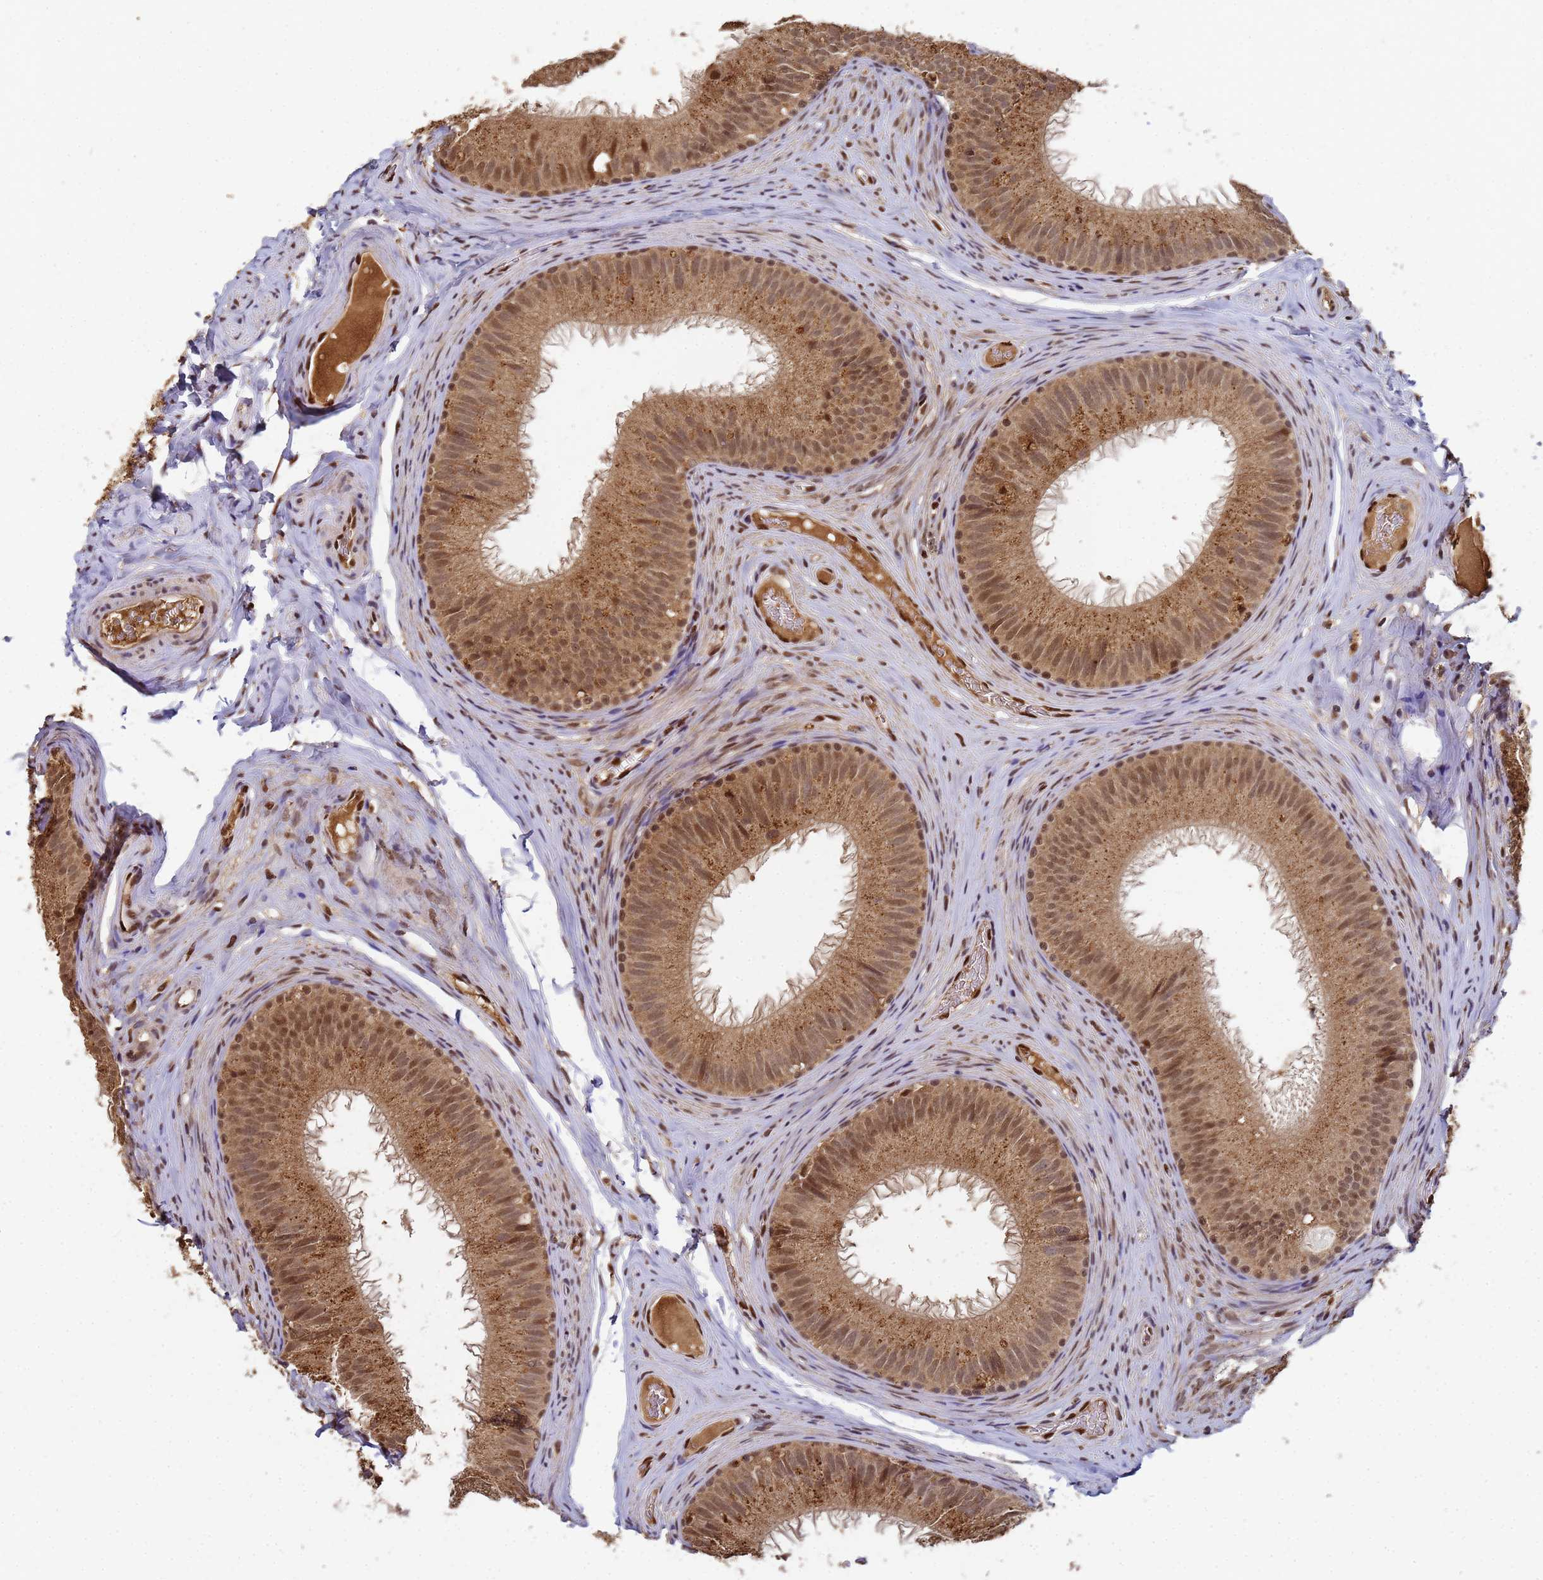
{"staining": {"intensity": "moderate", "quantity": ">75%", "location": "cytoplasmic/membranous,nuclear"}, "tissue": "epididymis", "cell_type": "Glandular cells", "image_type": "normal", "snomed": [{"axis": "morphology", "description": "Normal tissue, NOS"}, {"axis": "topography", "description": "Epididymis"}], "caption": "Protein staining by immunohistochemistry (IHC) shows moderate cytoplasmic/membranous,nuclear positivity in about >75% of glandular cells in benign epididymis.", "gene": "SECISBP2", "patient": {"sex": "male", "age": 34}}